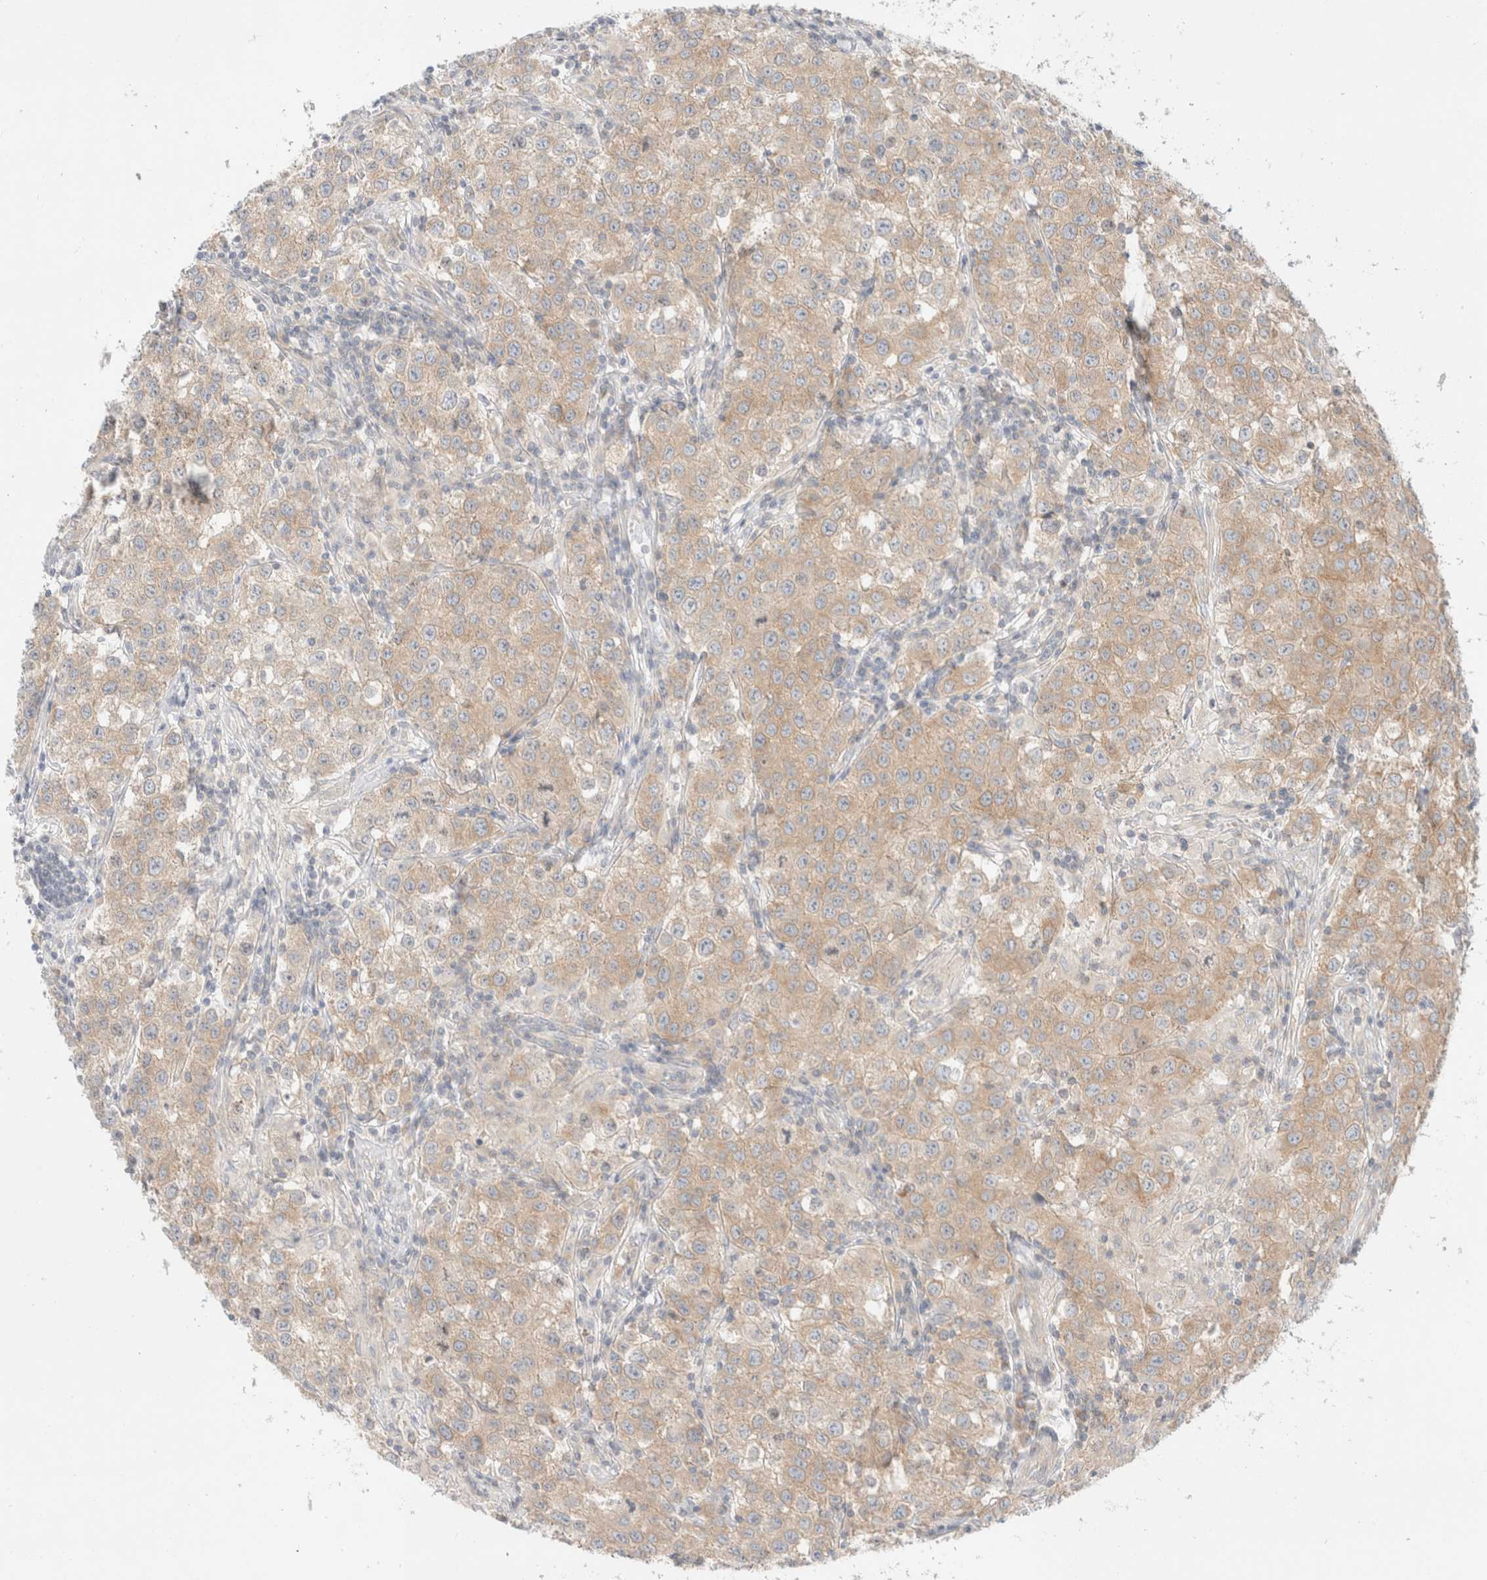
{"staining": {"intensity": "weak", "quantity": ">75%", "location": "cytoplasmic/membranous"}, "tissue": "testis cancer", "cell_type": "Tumor cells", "image_type": "cancer", "snomed": [{"axis": "morphology", "description": "Seminoma, NOS"}, {"axis": "morphology", "description": "Carcinoma, Embryonal, NOS"}, {"axis": "topography", "description": "Testis"}], "caption": "Weak cytoplasmic/membranous expression is appreciated in approximately >75% of tumor cells in testis seminoma.", "gene": "MARK3", "patient": {"sex": "male", "age": 43}}